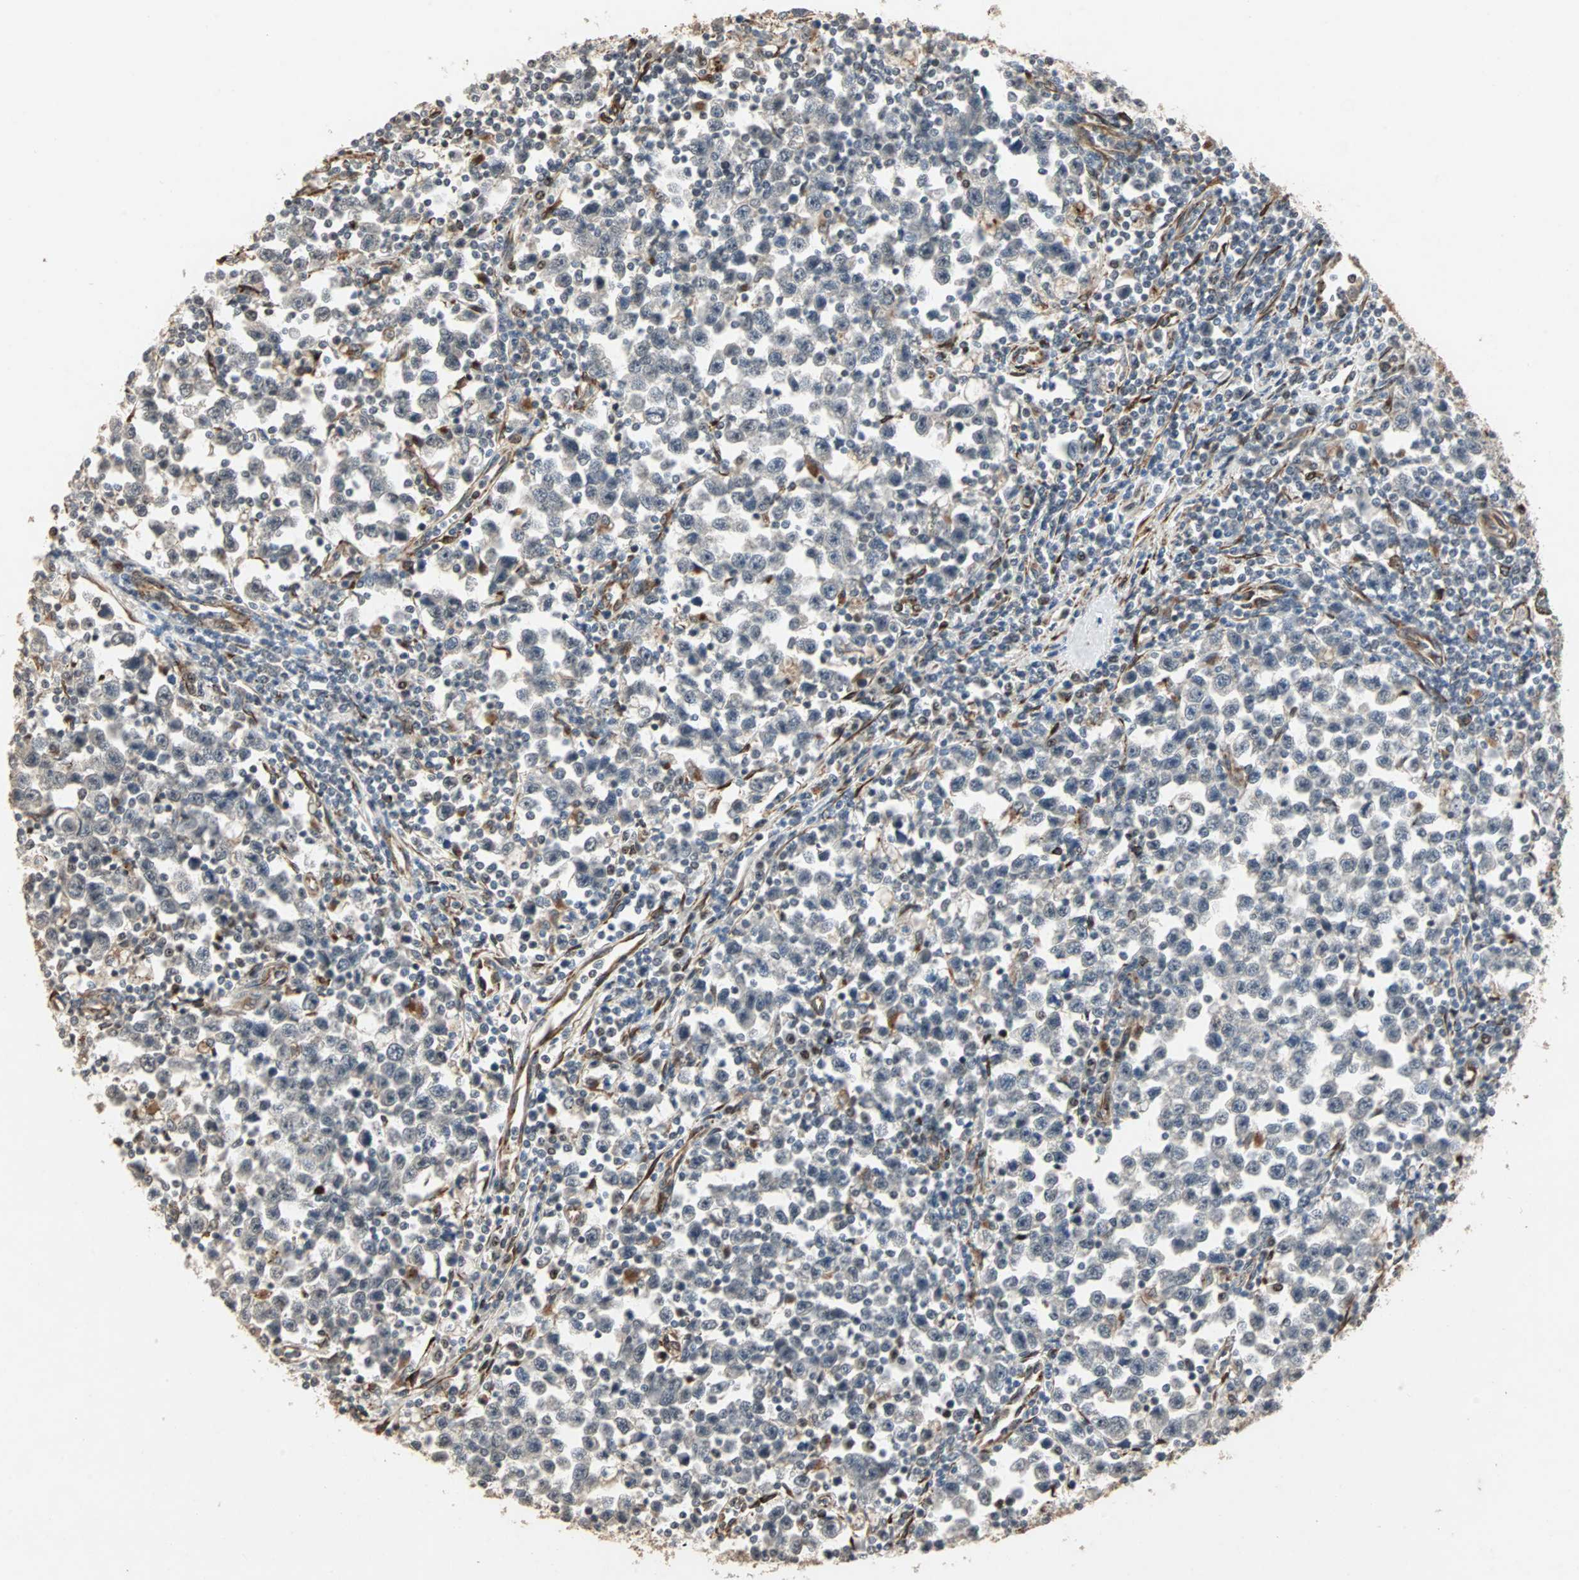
{"staining": {"intensity": "negative", "quantity": "none", "location": "none"}, "tissue": "testis cancer", "cell_type": "Tumor cells", "image_type": "cancer", "snomed": [{"axis": "morphology", "description": "Seminoma, NOS"}, {"axis": "topography", "description": "Testis"}], "caption": "Protein analysis of testis cancer exhibits no significant staining in tumor cells.", "gene": "TRPV4", "patient": {"sex": "male", "age": 43}}